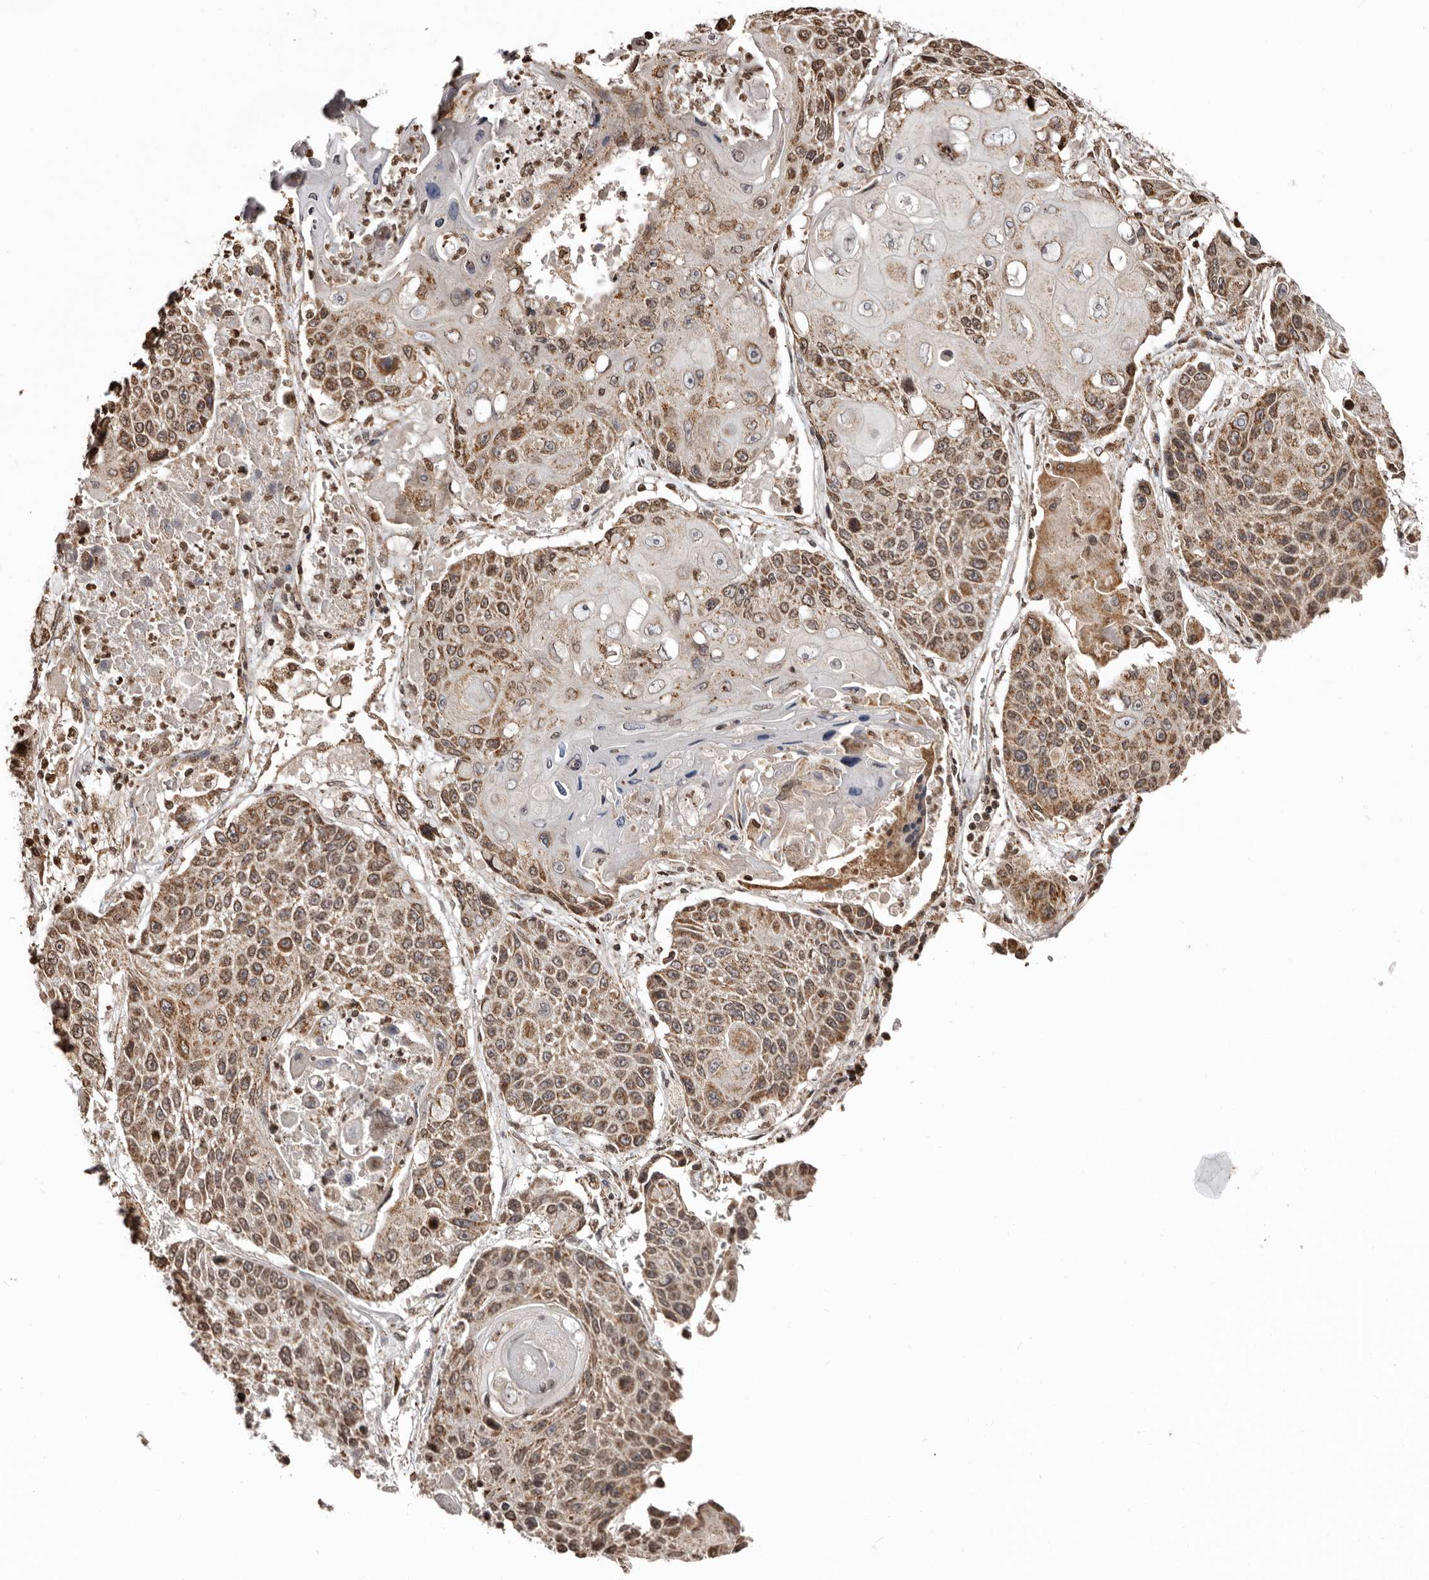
{"staining": {"intensity": "moderate", "quantity": ">75%", "location": "cytoplasmic/membranous"}, "tissue": "lung cancer", "cell_type": "Tumor cells", "image_type": "cancer", "snomed": [{"axis": "morphology", "description": "Squamous cell carcinoma, NOS"}, {"axis": "topography", "description": "Lung"}], "caption": "Approximately >75% of tumor cells in lung squamous cell carcinoma demonstrate moderate cytoplasmic/membranous protein positivity as visualized by brown immunohistochemical staining.", "gene": "CCDC190", "patient": {"sex": "male", "age": 61}}